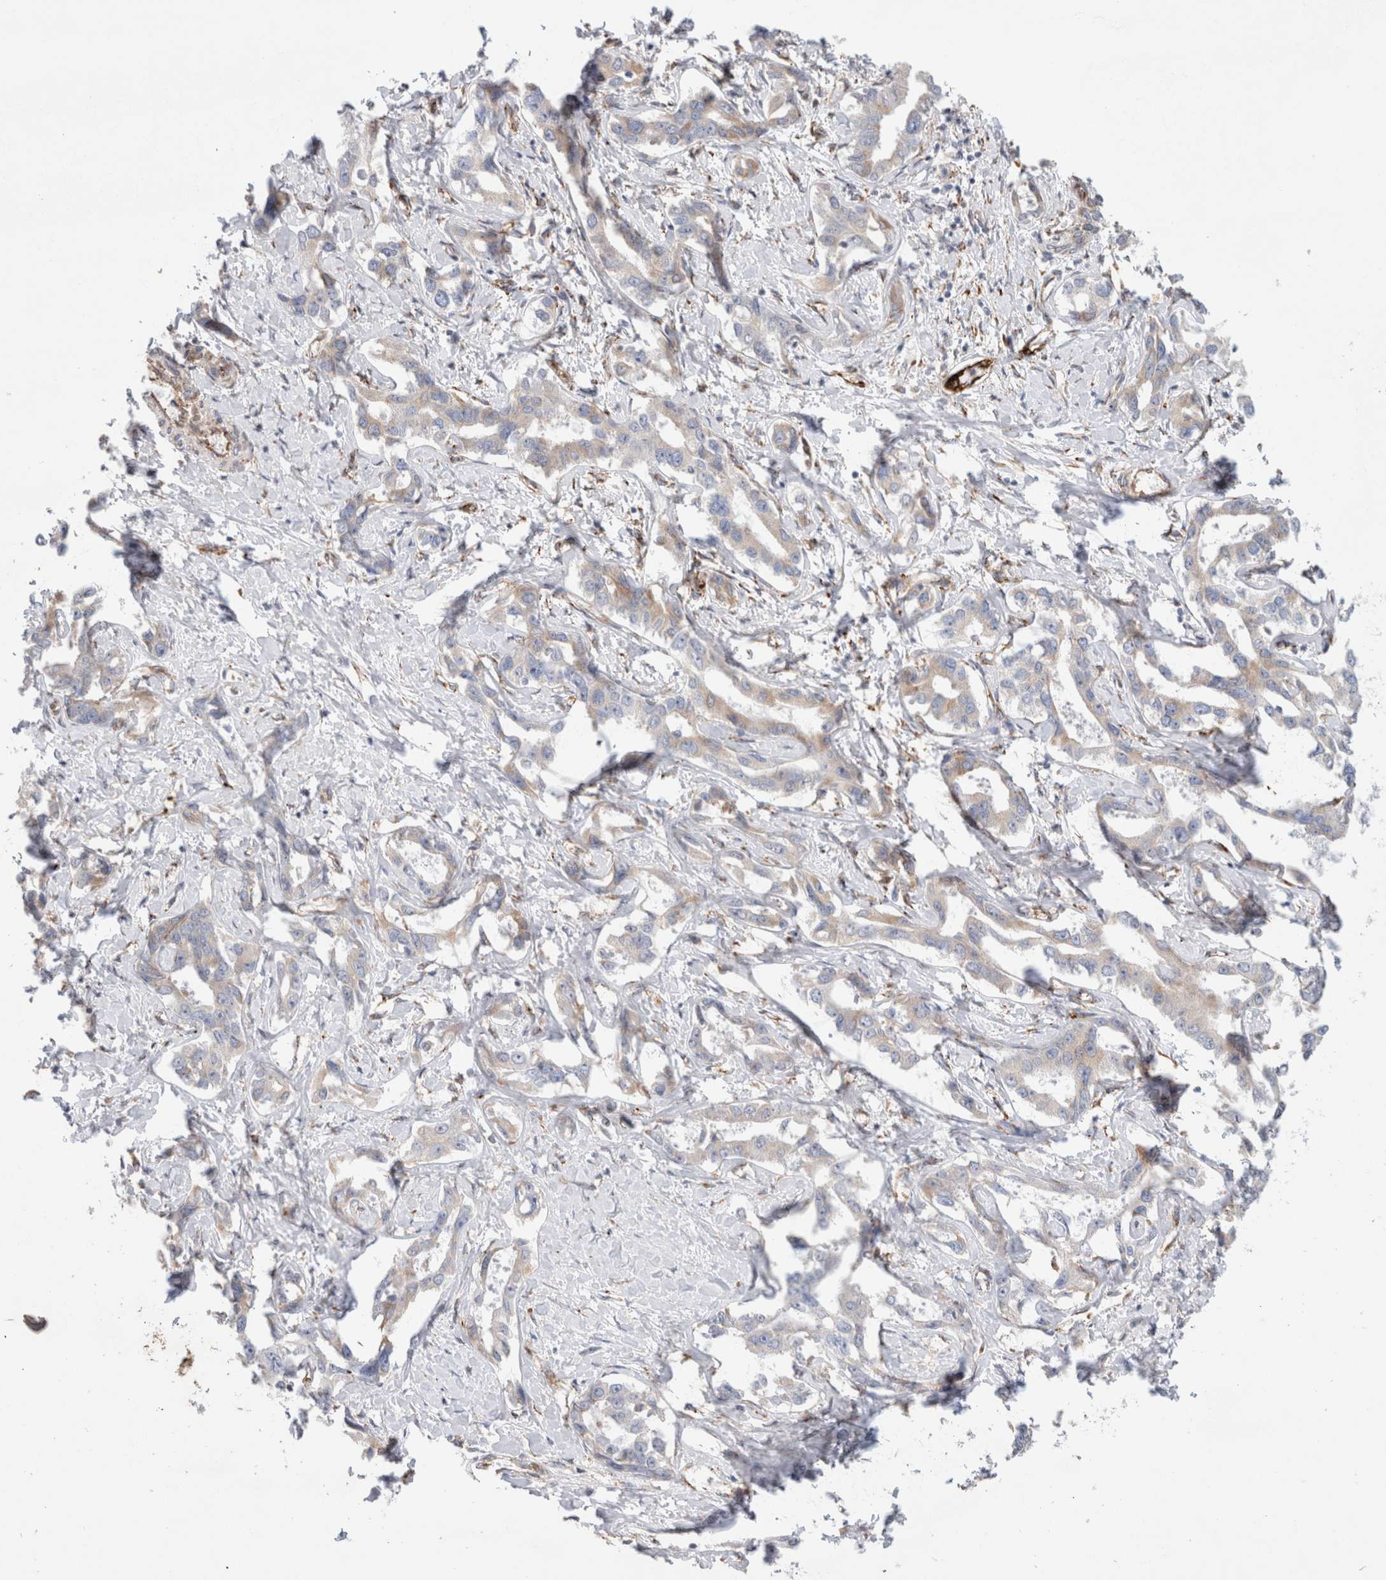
{"staining": {"intensity": "weak", "quantity": "25%-75%", "location": "cytoplasmic/membranous"}, "tissue": "liver cancer", "cell_type": "Tumor cells", "image_type": "cancer", "snomed": [{"axis": "morphology", "description": "Cholangiocarcinoma"}, {"axis": "topography", "description": "Liver"}], "caption": "High-magnification brightfield microscopy of liver cholangiocarcinoma stained with DAB (3,3'-diaminobenzidine) (brown) and counterstained with hematoxylin (blue). tumor cells exhibit weak cytoplasmic/membranous positivity is appreciated in approximately25%-75% of cells. Nuclei are stained in blue.", "gene": "CNPY4", "patient": {"sex": "male", "age": 59}}